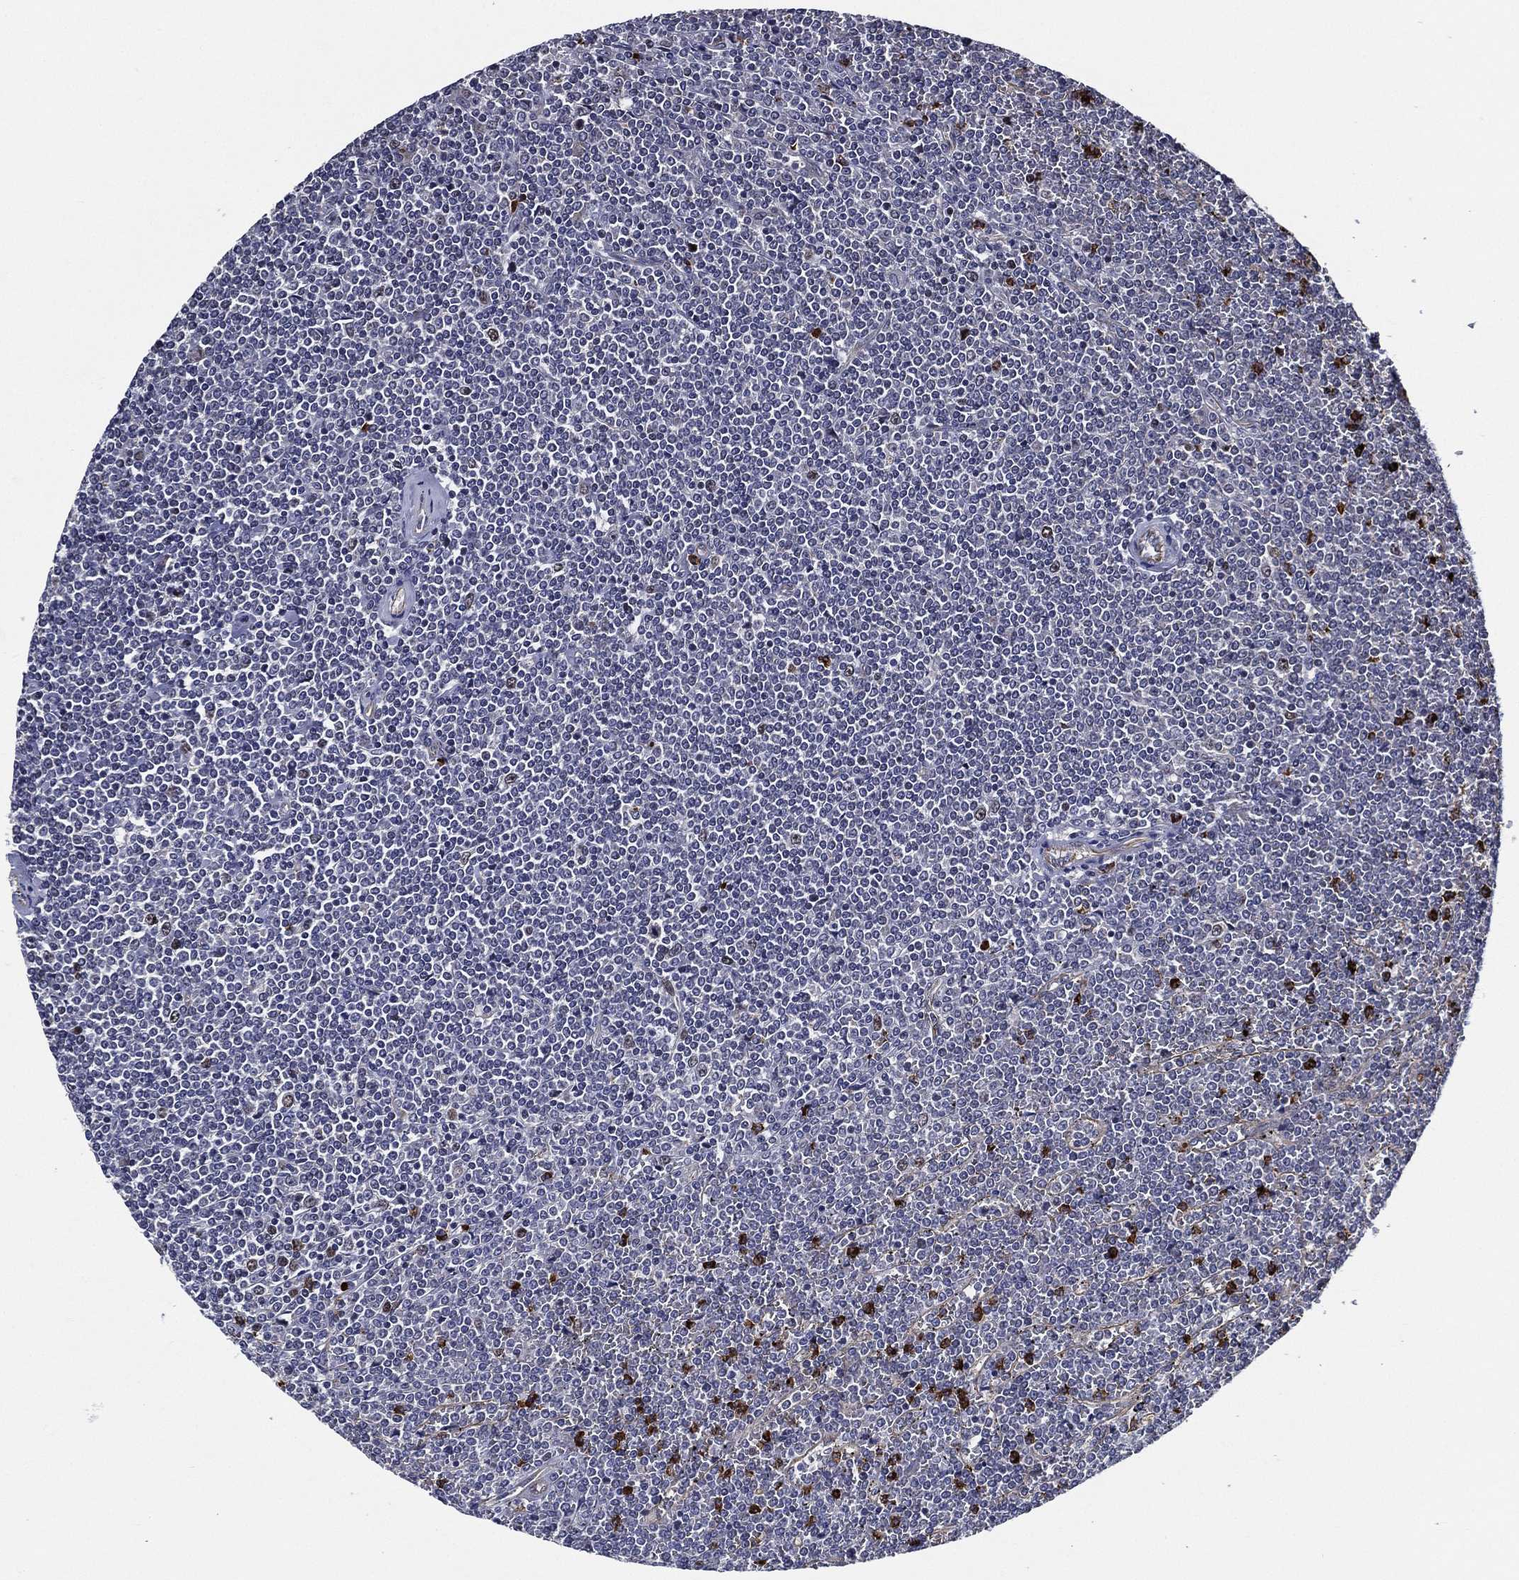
{"staining": {"intensity": "negative", "quantity": "none", "location": "none"}, "tissue": "lymphoma", "cell_type": "Tumor cells", "image_type": "cancer", "snomed": [{"axis": "morphology", "description": "Malignant lymphoma, non-Hodgkin's type, Low grade"}, {"axis": "topography", "description": "Spleen"}], "caption": "A high-resolution photomicrograph shows immunohistochemistry (IHC) staining of low-grade malignant lymphoma, non-Hodgkin's type, which reveals no significant positivity in tumor cells.", "gene": "KIF20B", "patient": {"sex": "female", "age": 19}}